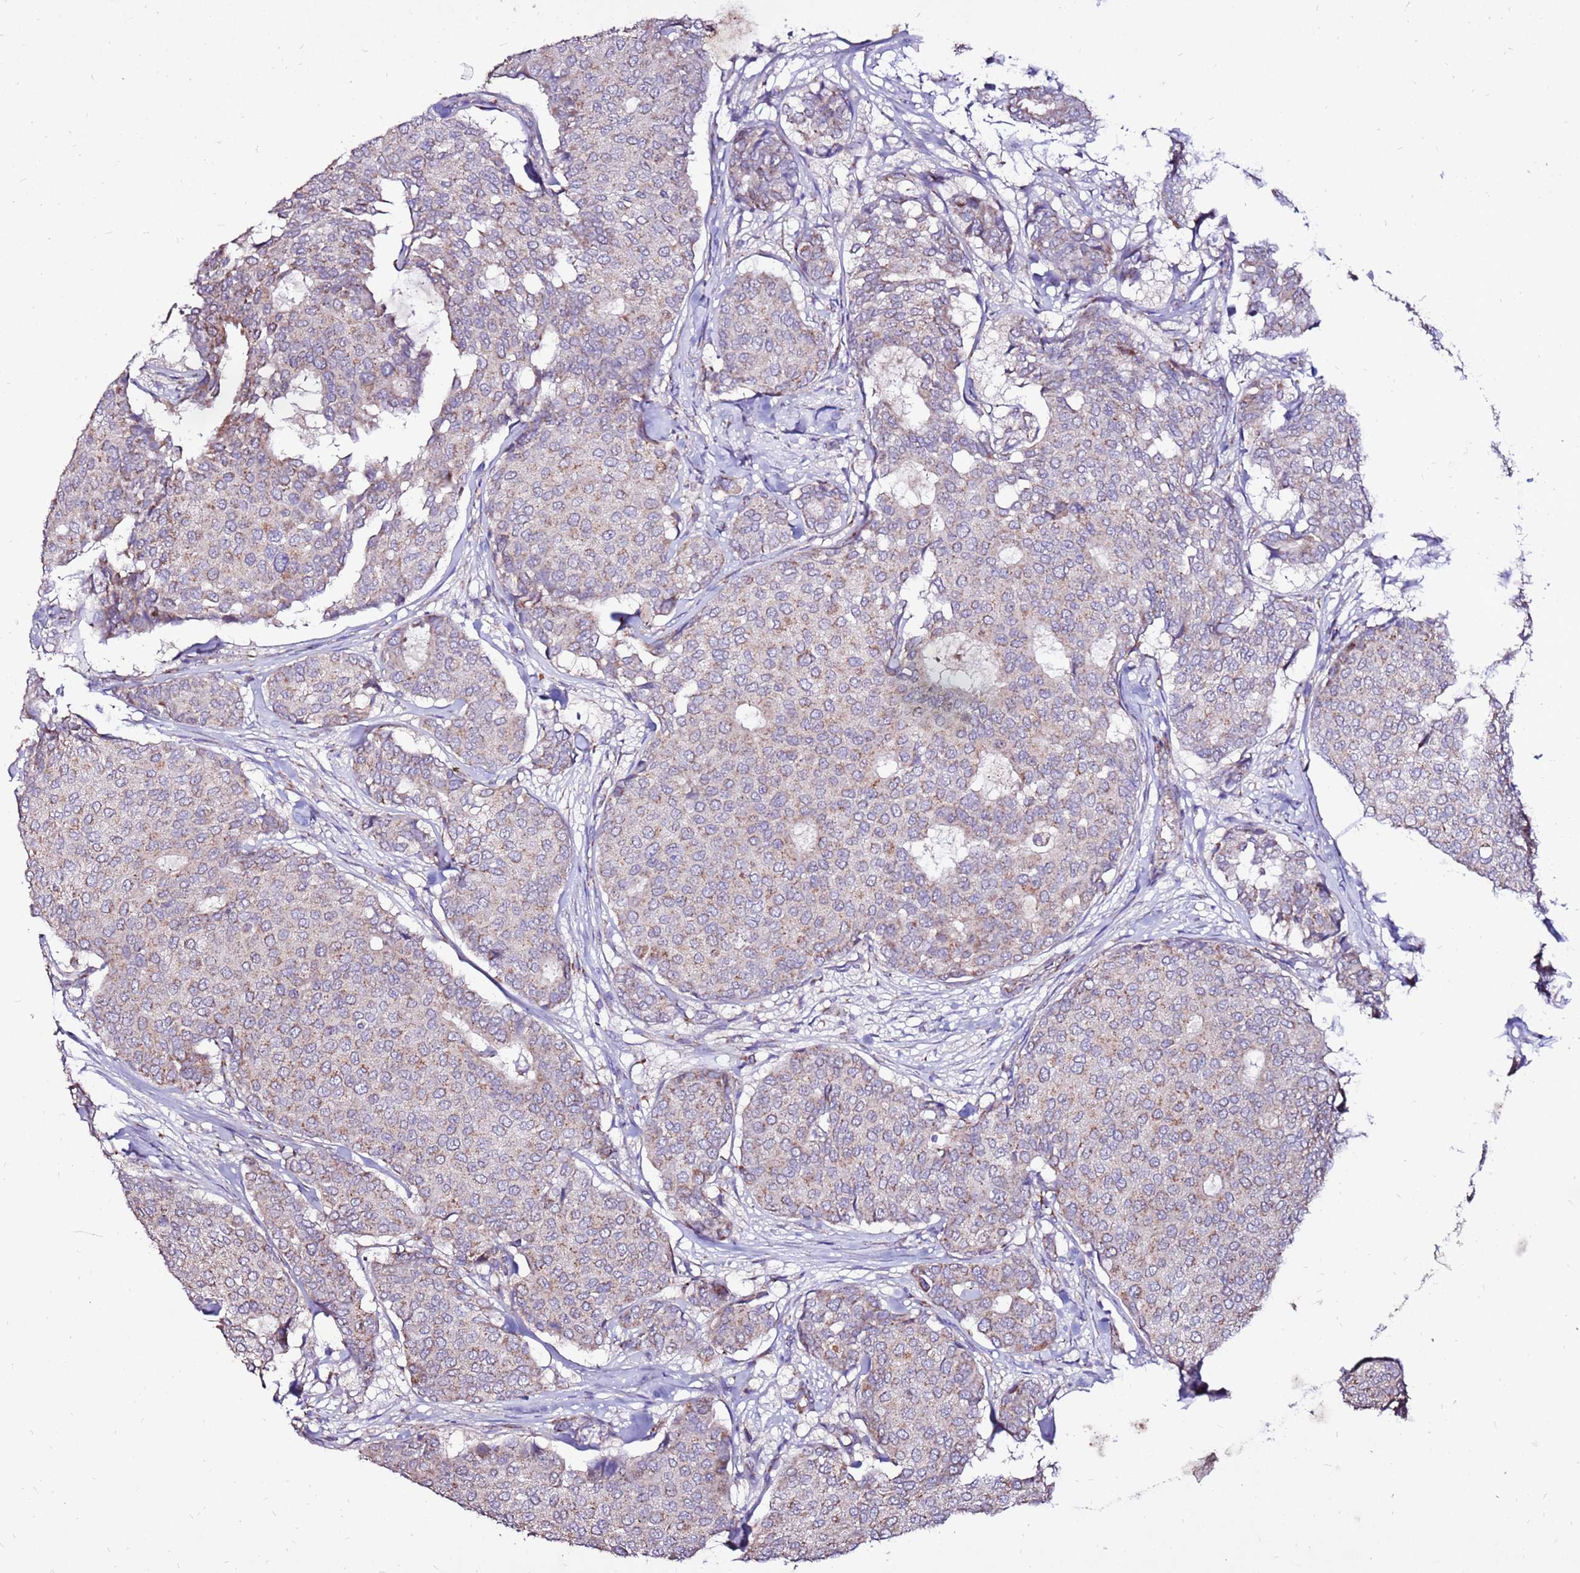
{"staining": {"intensity": "weak", "quantity": "25%-75%", "location": "cytoplasmic/membranous"}, "tissue": "breast cancer", "cell_type": "Tumor cells", "image_type": "cancer", "snomed": [{"axis": "morphology", "description": "Duct carcinoma"}, {"axis": "topography", "description": "Breast"}], "caption": "Protein expression analysis of human breast cancer reveals weak cytoplasmic/membranous expression in approximately 25%-75% of tumor cells.", "gene": "SPSB3", "patient": {"sex": "female", "age": 75}}